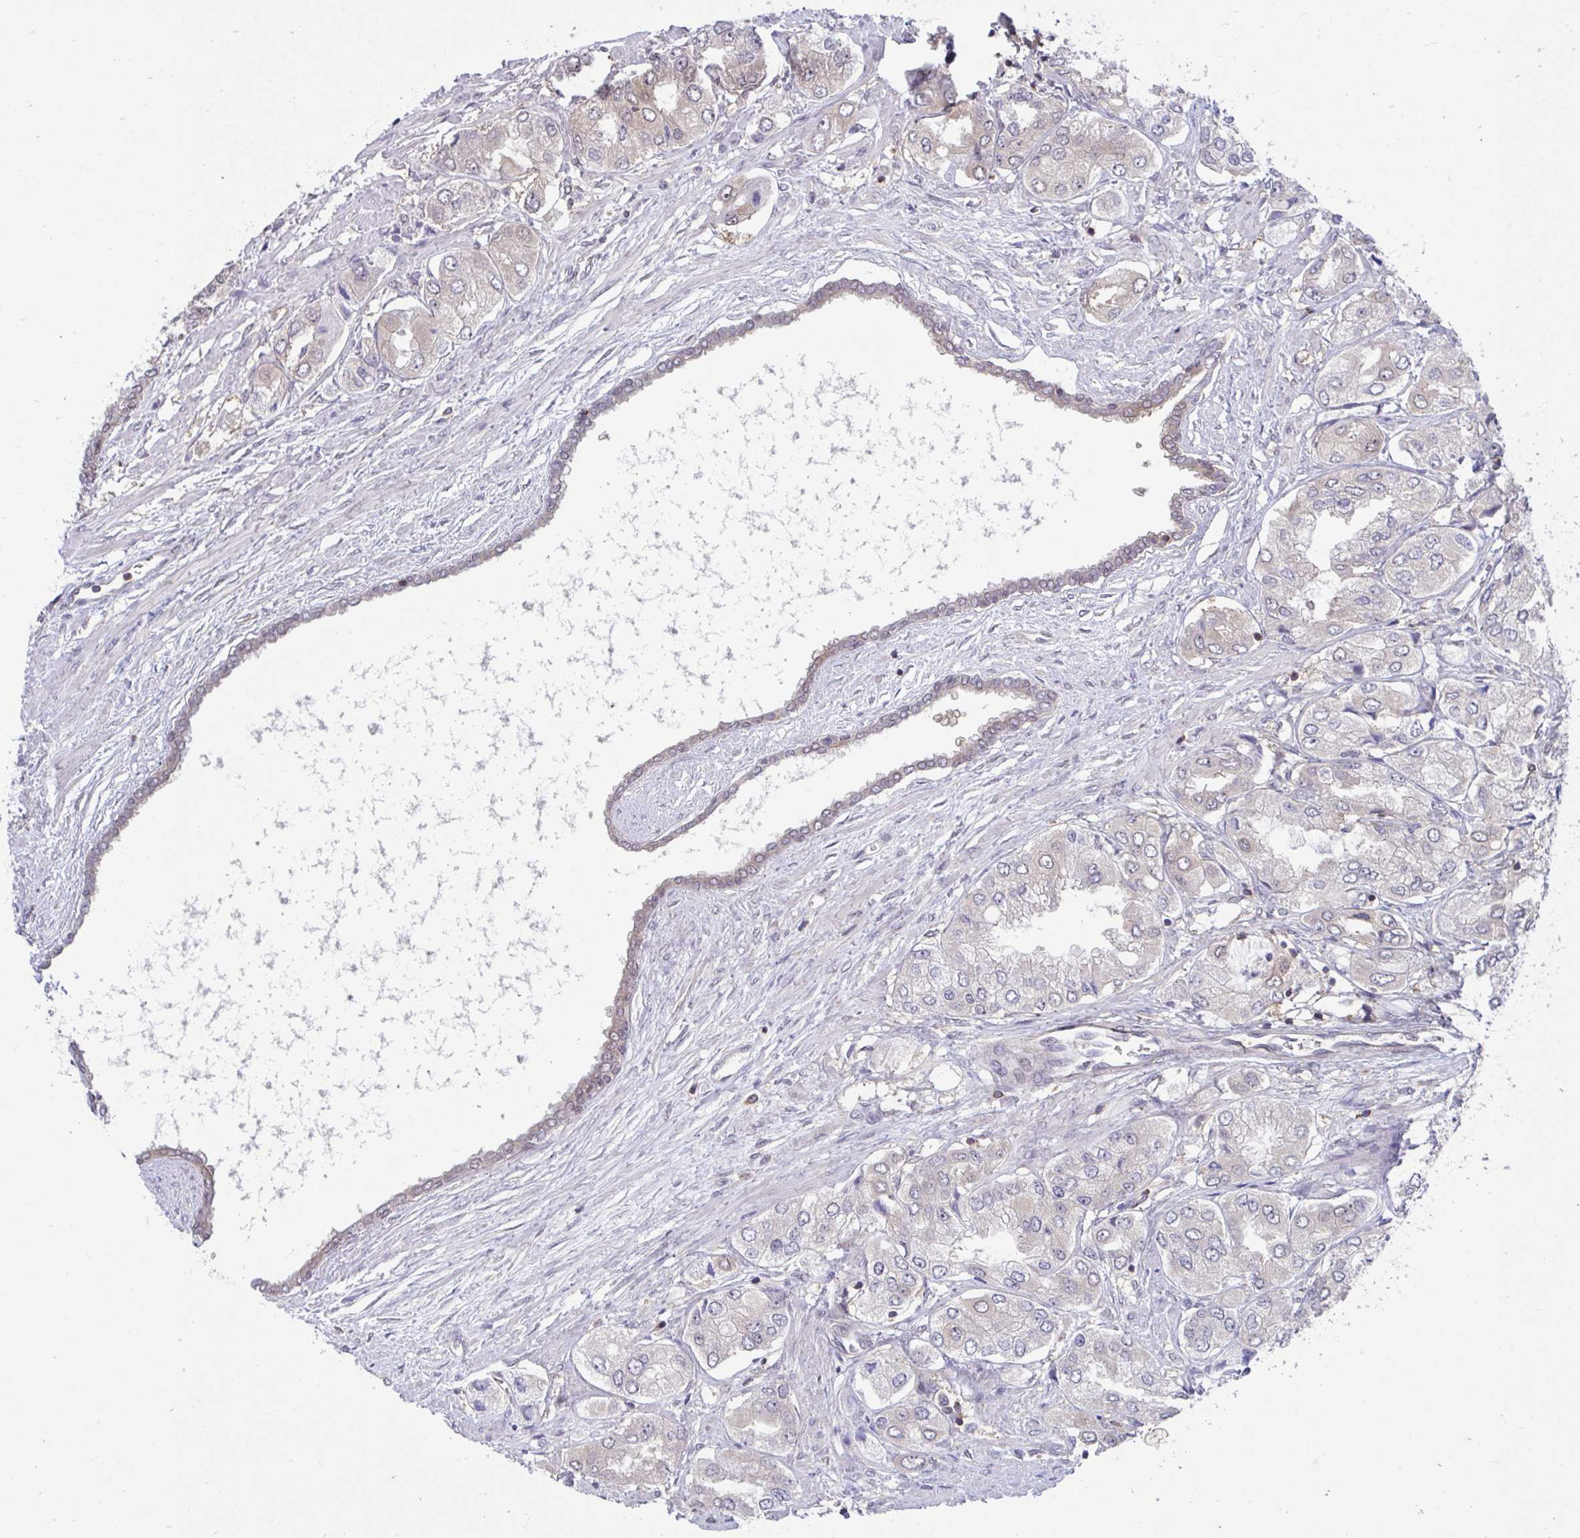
{"staining": {"intensity": "negative", "quantity": "none", "location": "none"}, "tissue": "prostate cancer", "cell_type": "Tumor cells", "image_type": "cancer", "snomed": [{"axis": "morphology", "description": "Adenocarcinoma, Low grade"}, {"axis": "topography", "description": "Prostate"}], "caption": "This is an immunohistochemistry photomicrograph of human prostate cancer. There is no expression in tumor cells.", "gene": "PCDHB7", "patient": {"sex": "male", "age": 69}}